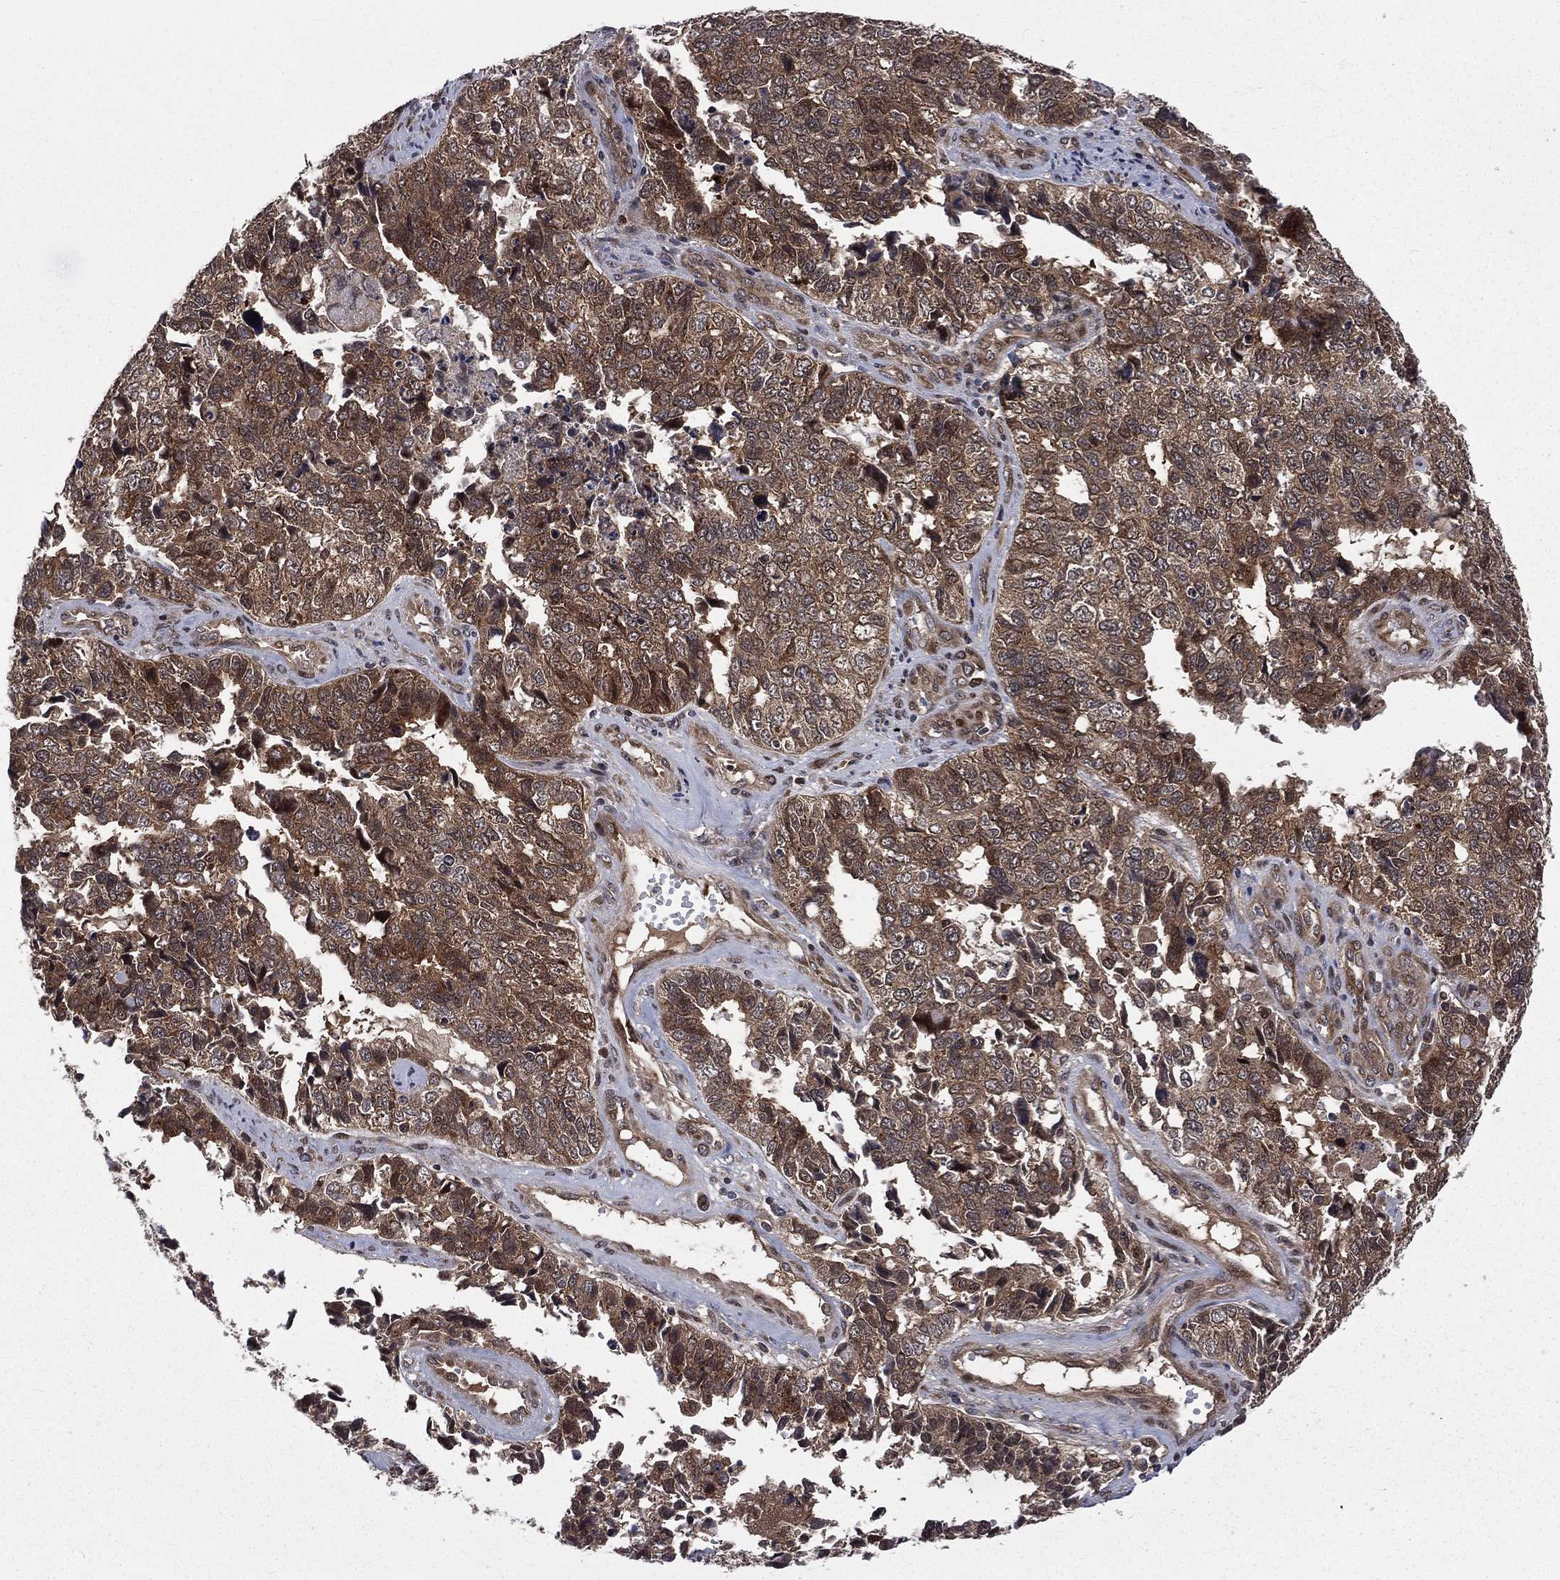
{"staining": {"intensity": "moderate", "quantity": ">75%", "location": "cytoplasmic/membranous"}, "tissue": "cervical cancer", "cell_type": "Tumor cells", "image_type": "cancer", "snomed": [{"axis": "morphology", "description": "Squamous cell carcinoma, NOS"}, {"axis": "topography", "description": "Cervix"}], "caption": "Cervical cancer stained with a protein marker displays moderate staining in tumor cells.", "gene": "ARL3", "patient": {"sex": "female", "age": 63}}